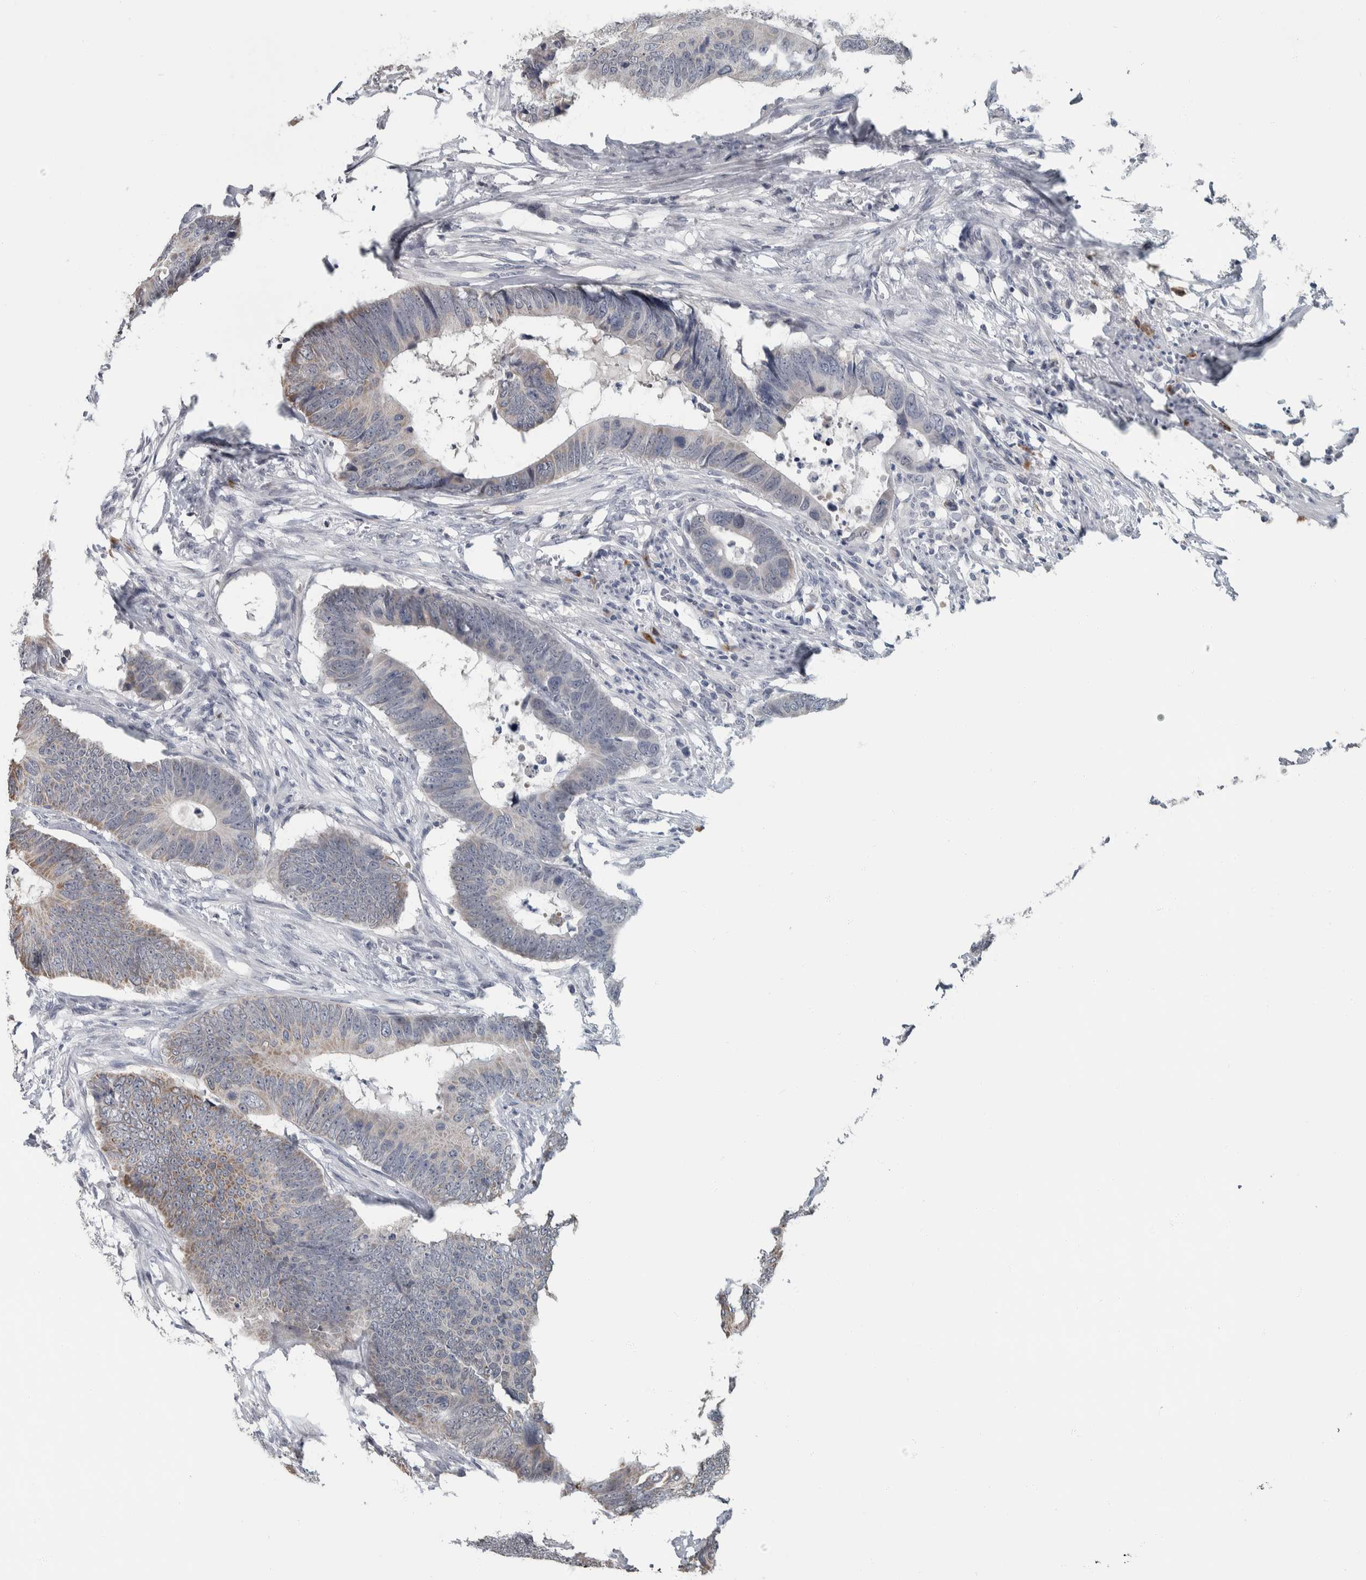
{"staining": {"intensity": "weak", "quantity": "<25%", "location": "cytoplasmic/membranous"}, "tissue": "colorectal cancer", "cell_type": "Tumor cells", "image_type": "cancer", "snomed": [{"axis": "morphology", "description": "Adenocarcinoma, NOS"}, {"axis": "topography", "description": "Colon"}], "caption": "IHC of human adenocarcinoma (colorectal) displays no positivity in tumor cells.", "gene": "CAVIN4", "patient": {"sex": "male", "age": 56}}